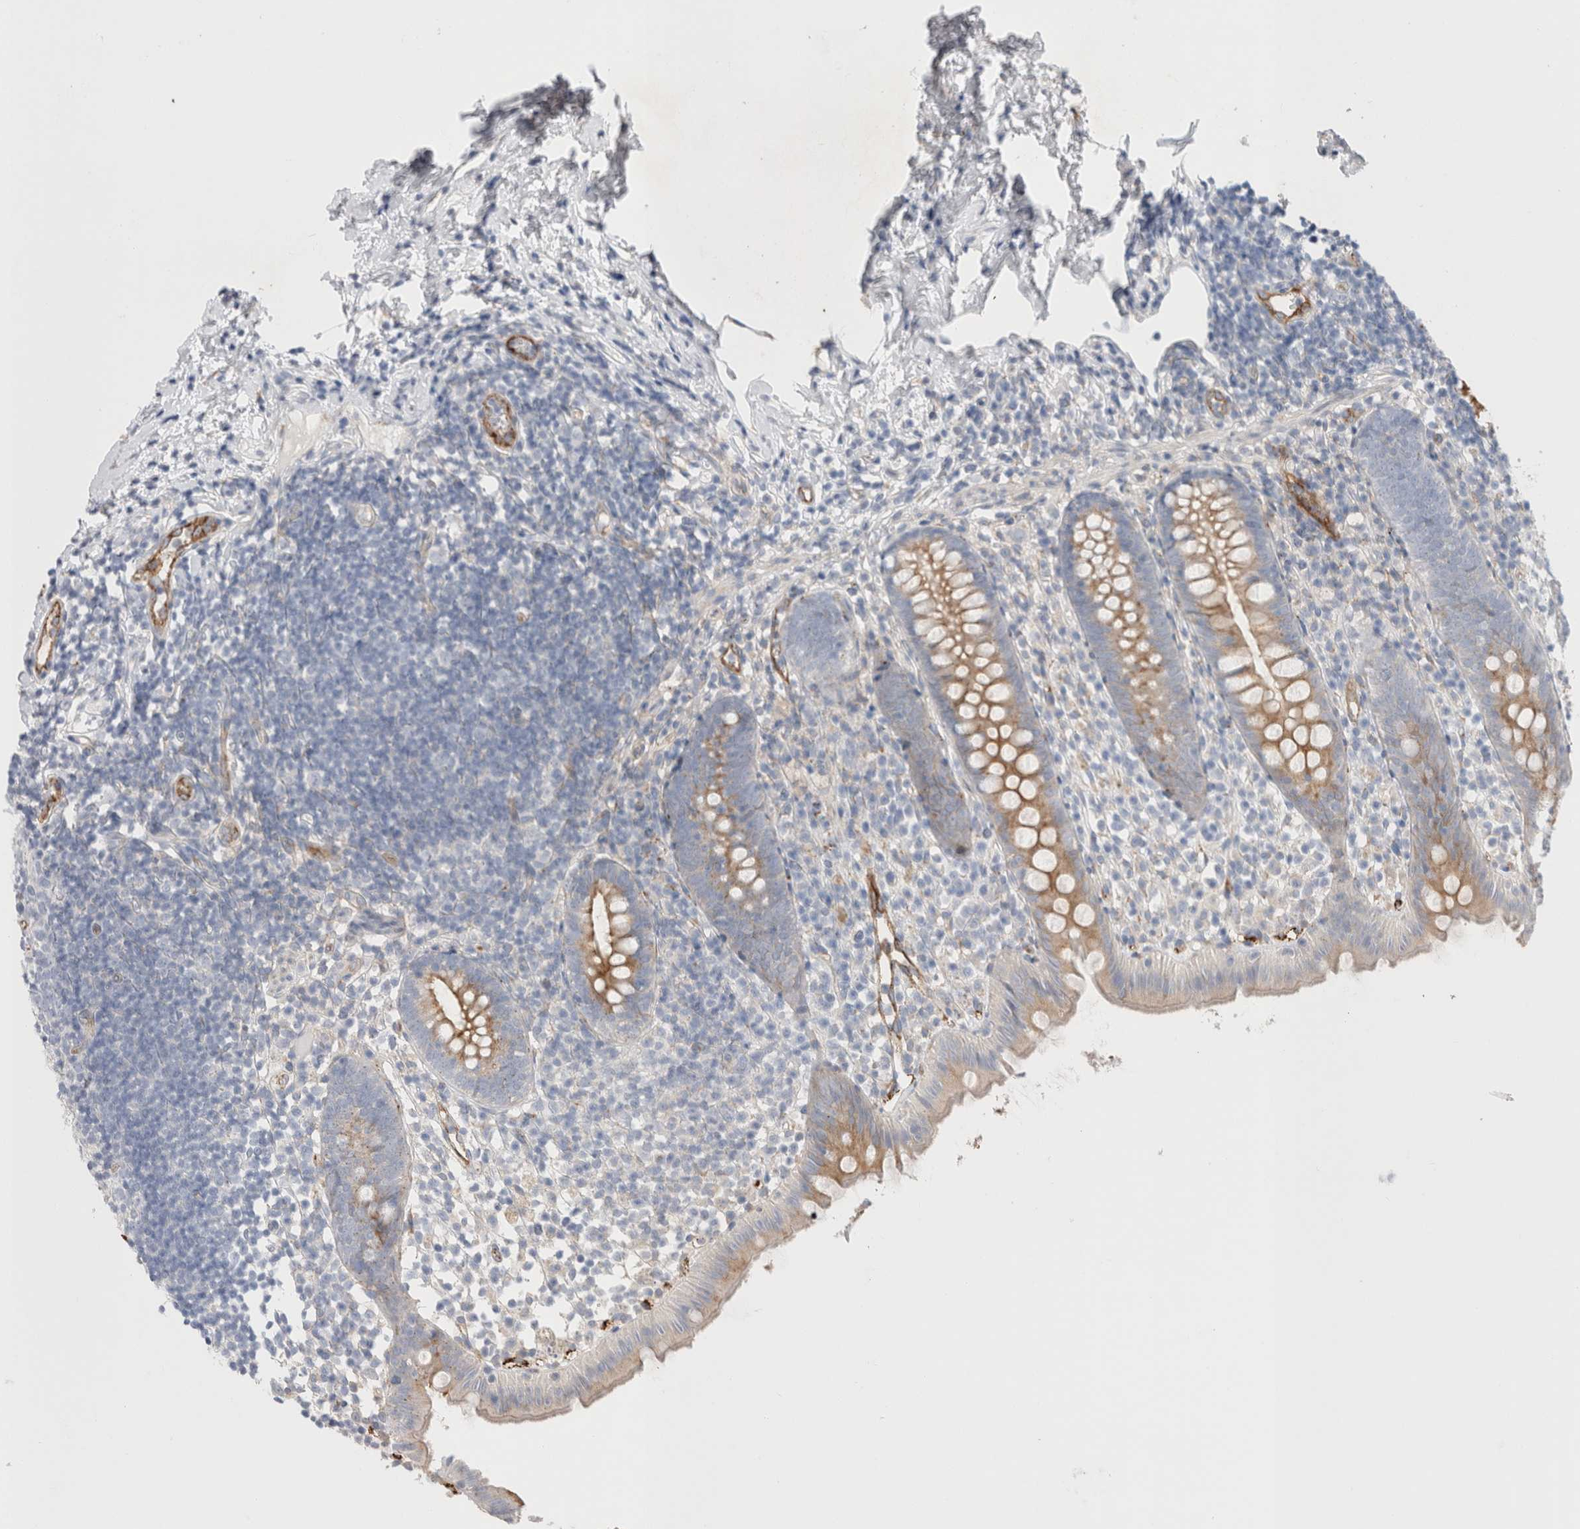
{"staining": {"intensity": "moderate", "quantity": ">75%", "location": "cytoplasmic/membranous"}, "tissue": "appendix", "cell_type": "Glandular cells", "image_type": "normal", "snomed": [{"axis": "morphology", "description": "Normal tissue, NOS"}, {"axis": "topography", "description": "Appendix"}], "caption": "An immunohistochemistry photomicrograph of benign tissue is shown. Protein staining in brown labels moderate cytoplasmic/membranous positivity in appendix within glandular cells.", "gene": "CNPY4", "patient": {"sex": "female", "age": 20}}